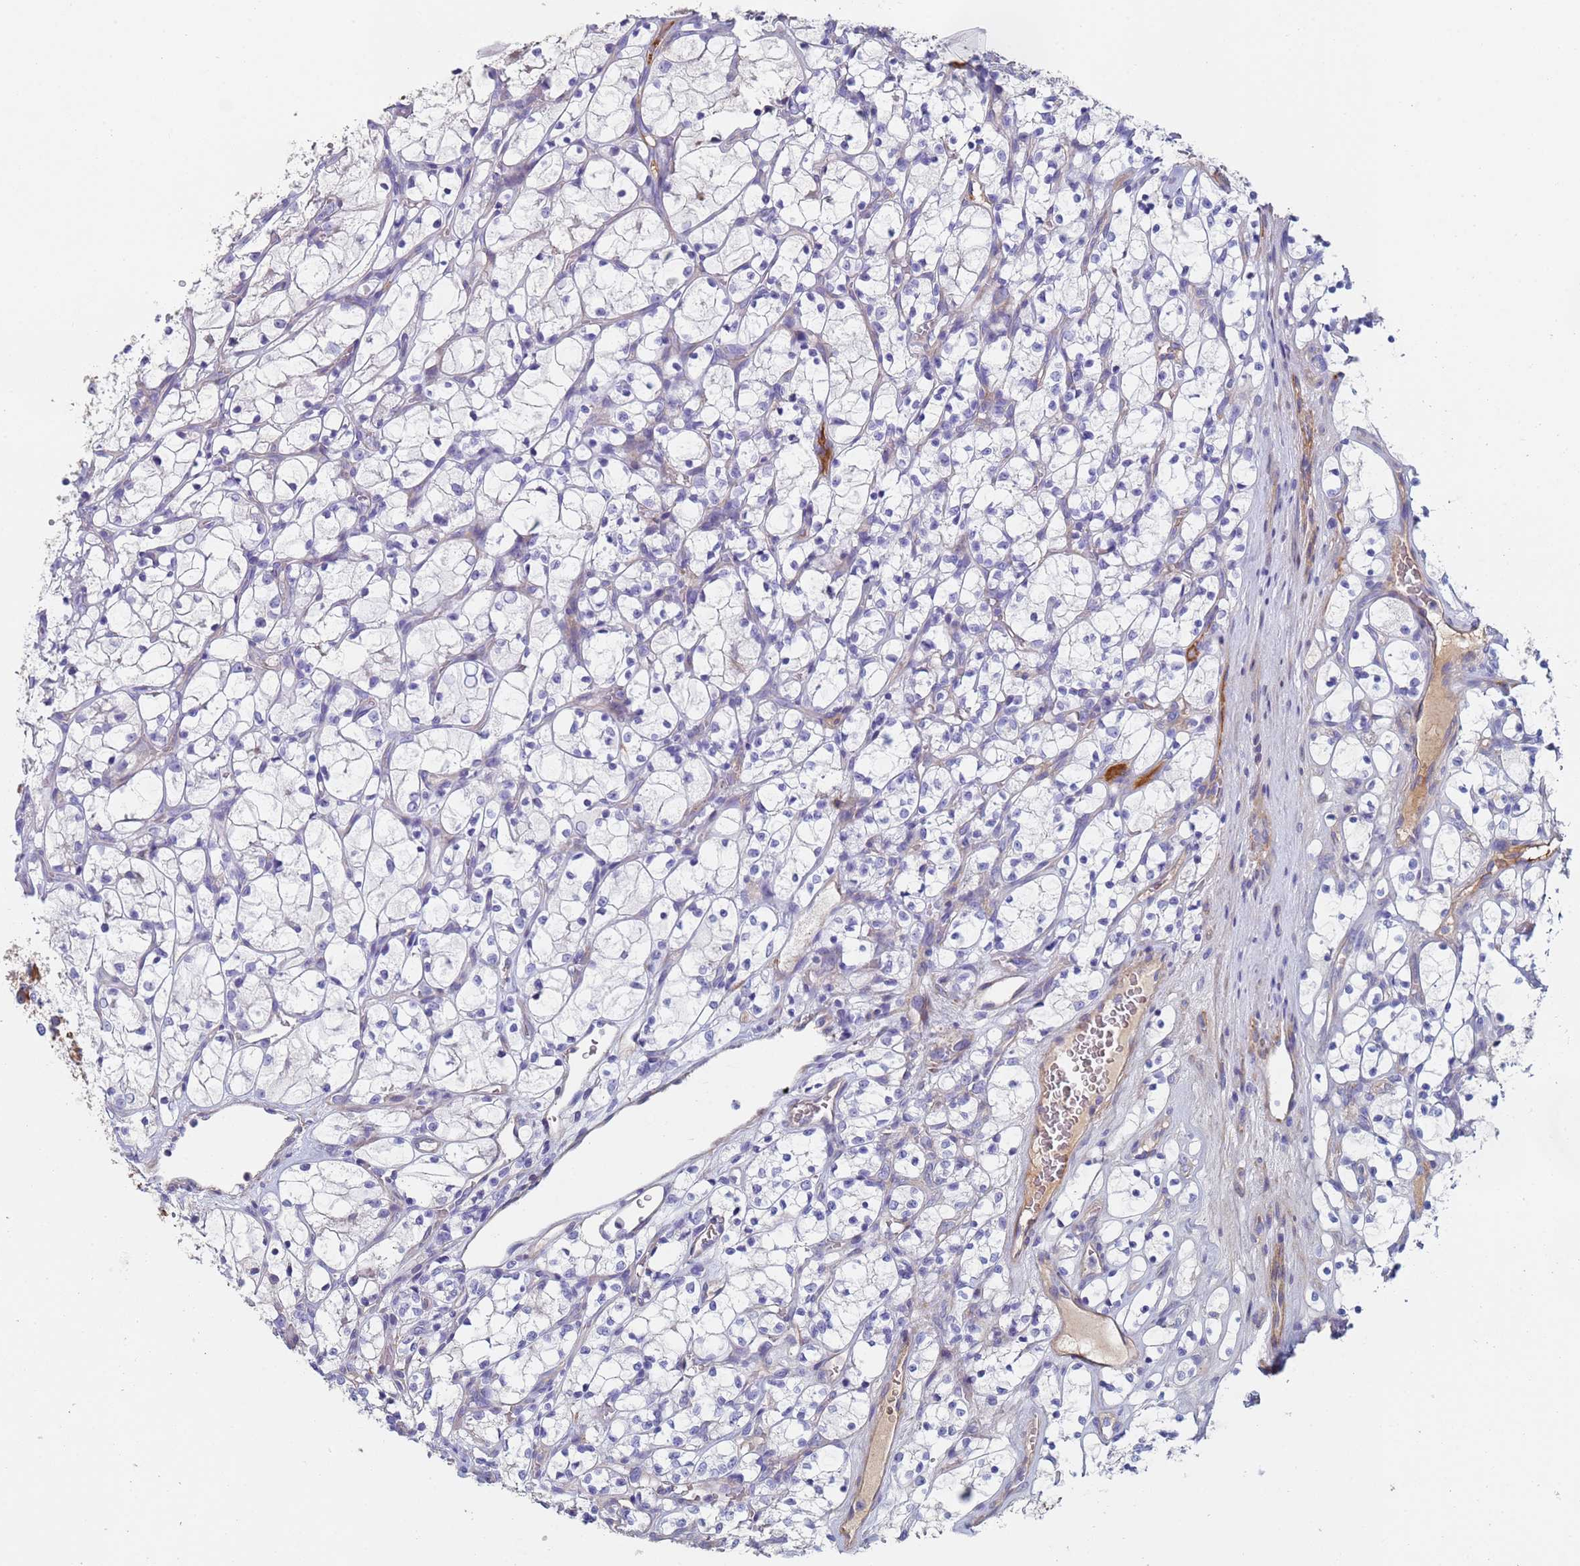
{"staining": {"intensity": "negative", "quantity": "none", "location": "none"}, "tissue": "renal cancer", "cell_type": "Tumor cells", "image_type": "cancer", "snomed": [{"axis": "morphology", "description": "Adenocarcinoma, NOS"}, {"axis": "topography", "description": "Kidney"}], "caption": "Tumor cells are negative for protein expression in human adenocarcinoma (renal).", "gene": "ABCA8", "patient": {"sex": "female", "age": 69}}